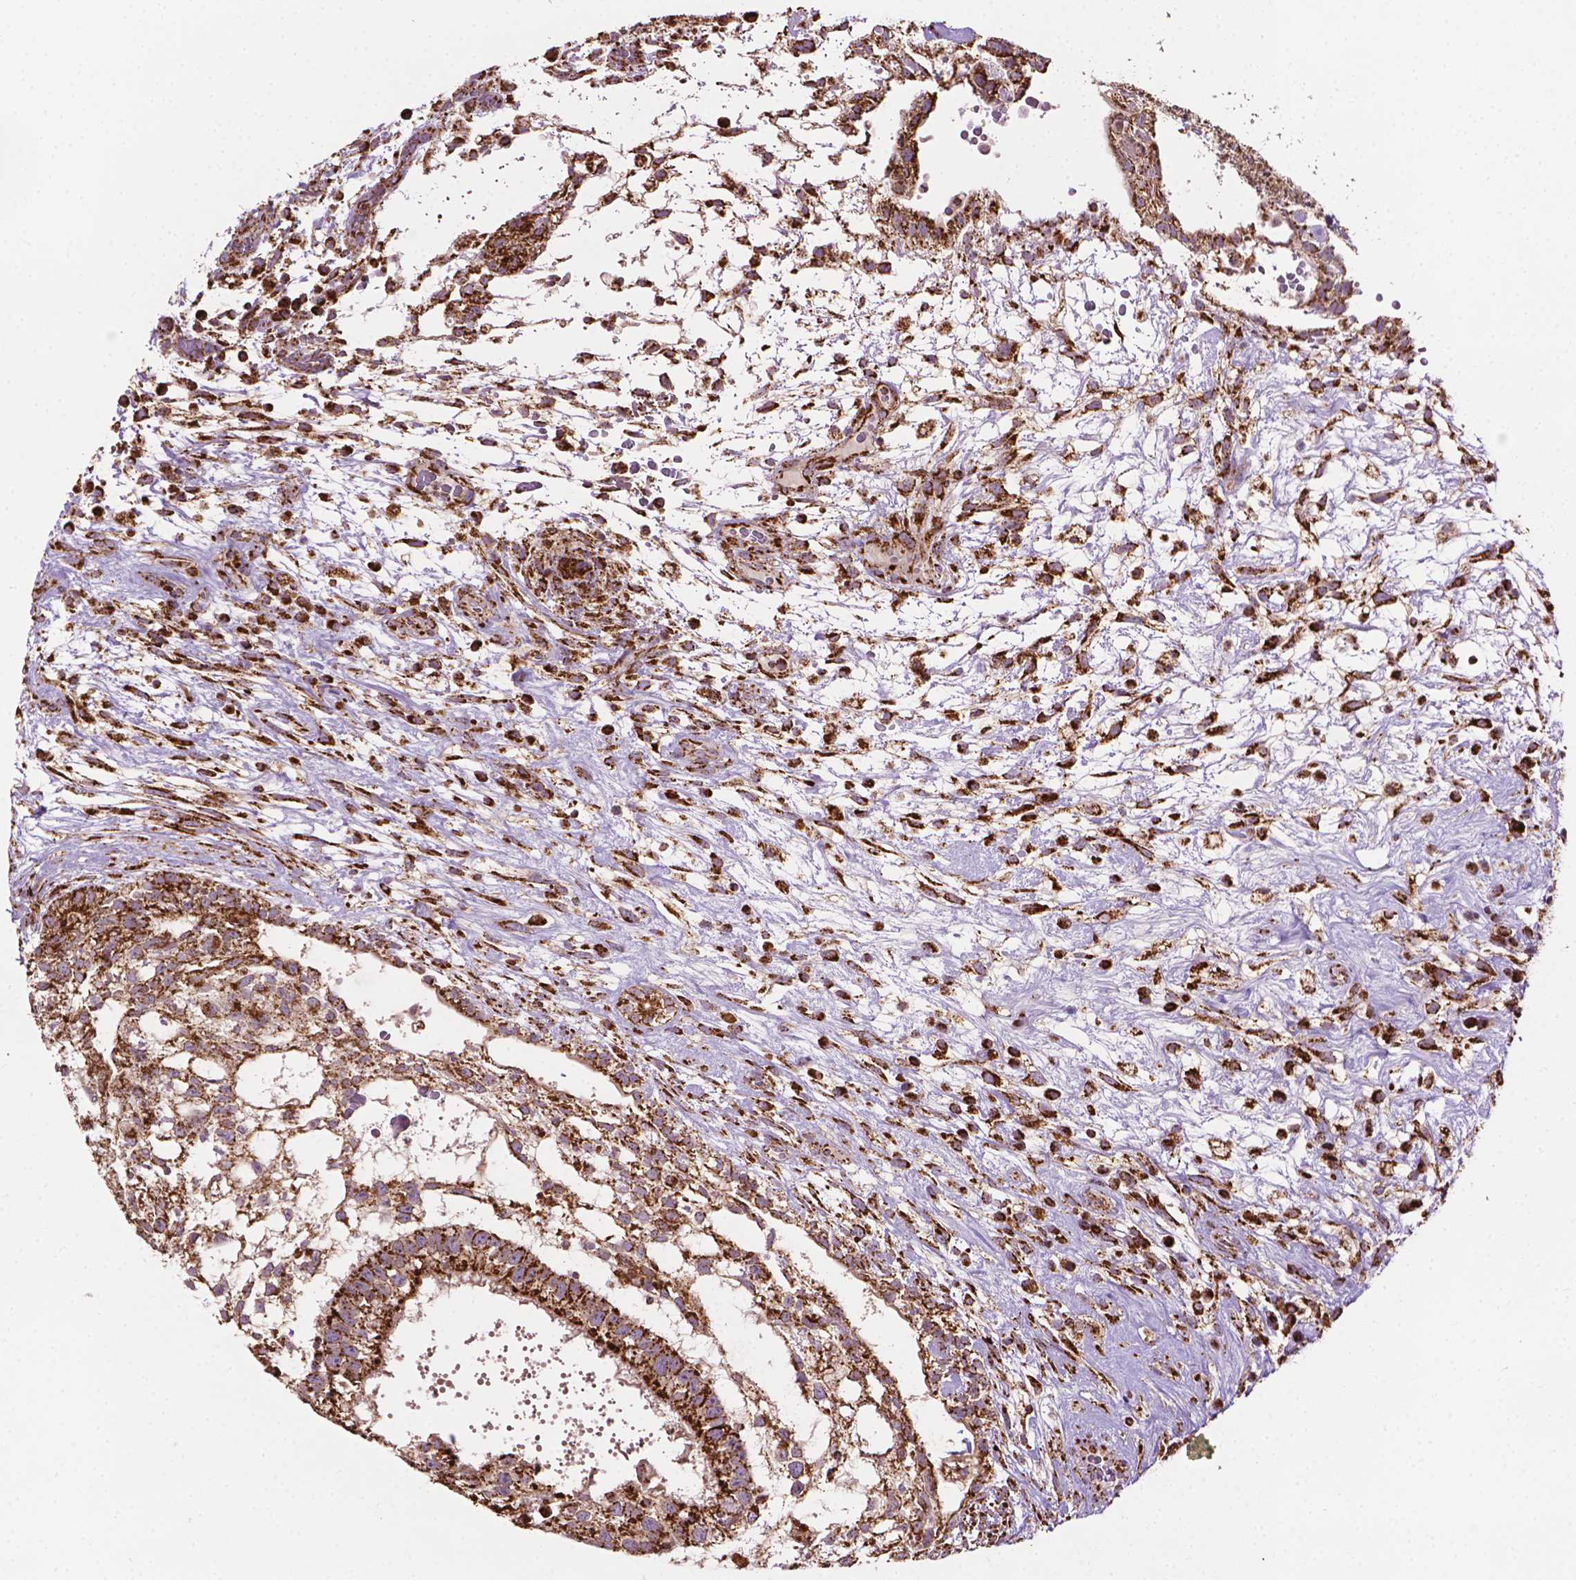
{"staining": {"intensity": "strong", "quantity": ">75%", "location": "cytoplasmic/membranous"}, "tissue": "testis cancer", "cell_type": "Tumor cells", "image_type": "cancer", "snomed": [{"axis": "morphology", "description": "Normal tissue, NOS"}, {"axis": "morphology", "description": "Carcinoma, Embryonal, NOS"}, {"axis": "topography", "description": "Testis"}], "caption": "This is a photomicrograph of immunohistochemistry staining of testis cancer (embryonal carcinoma), which shows strong positivity in the cytoplasmic/membranous of tumor cells.", "gene": "ILVBL", "patient": {"sex": "male", "age": 32}}